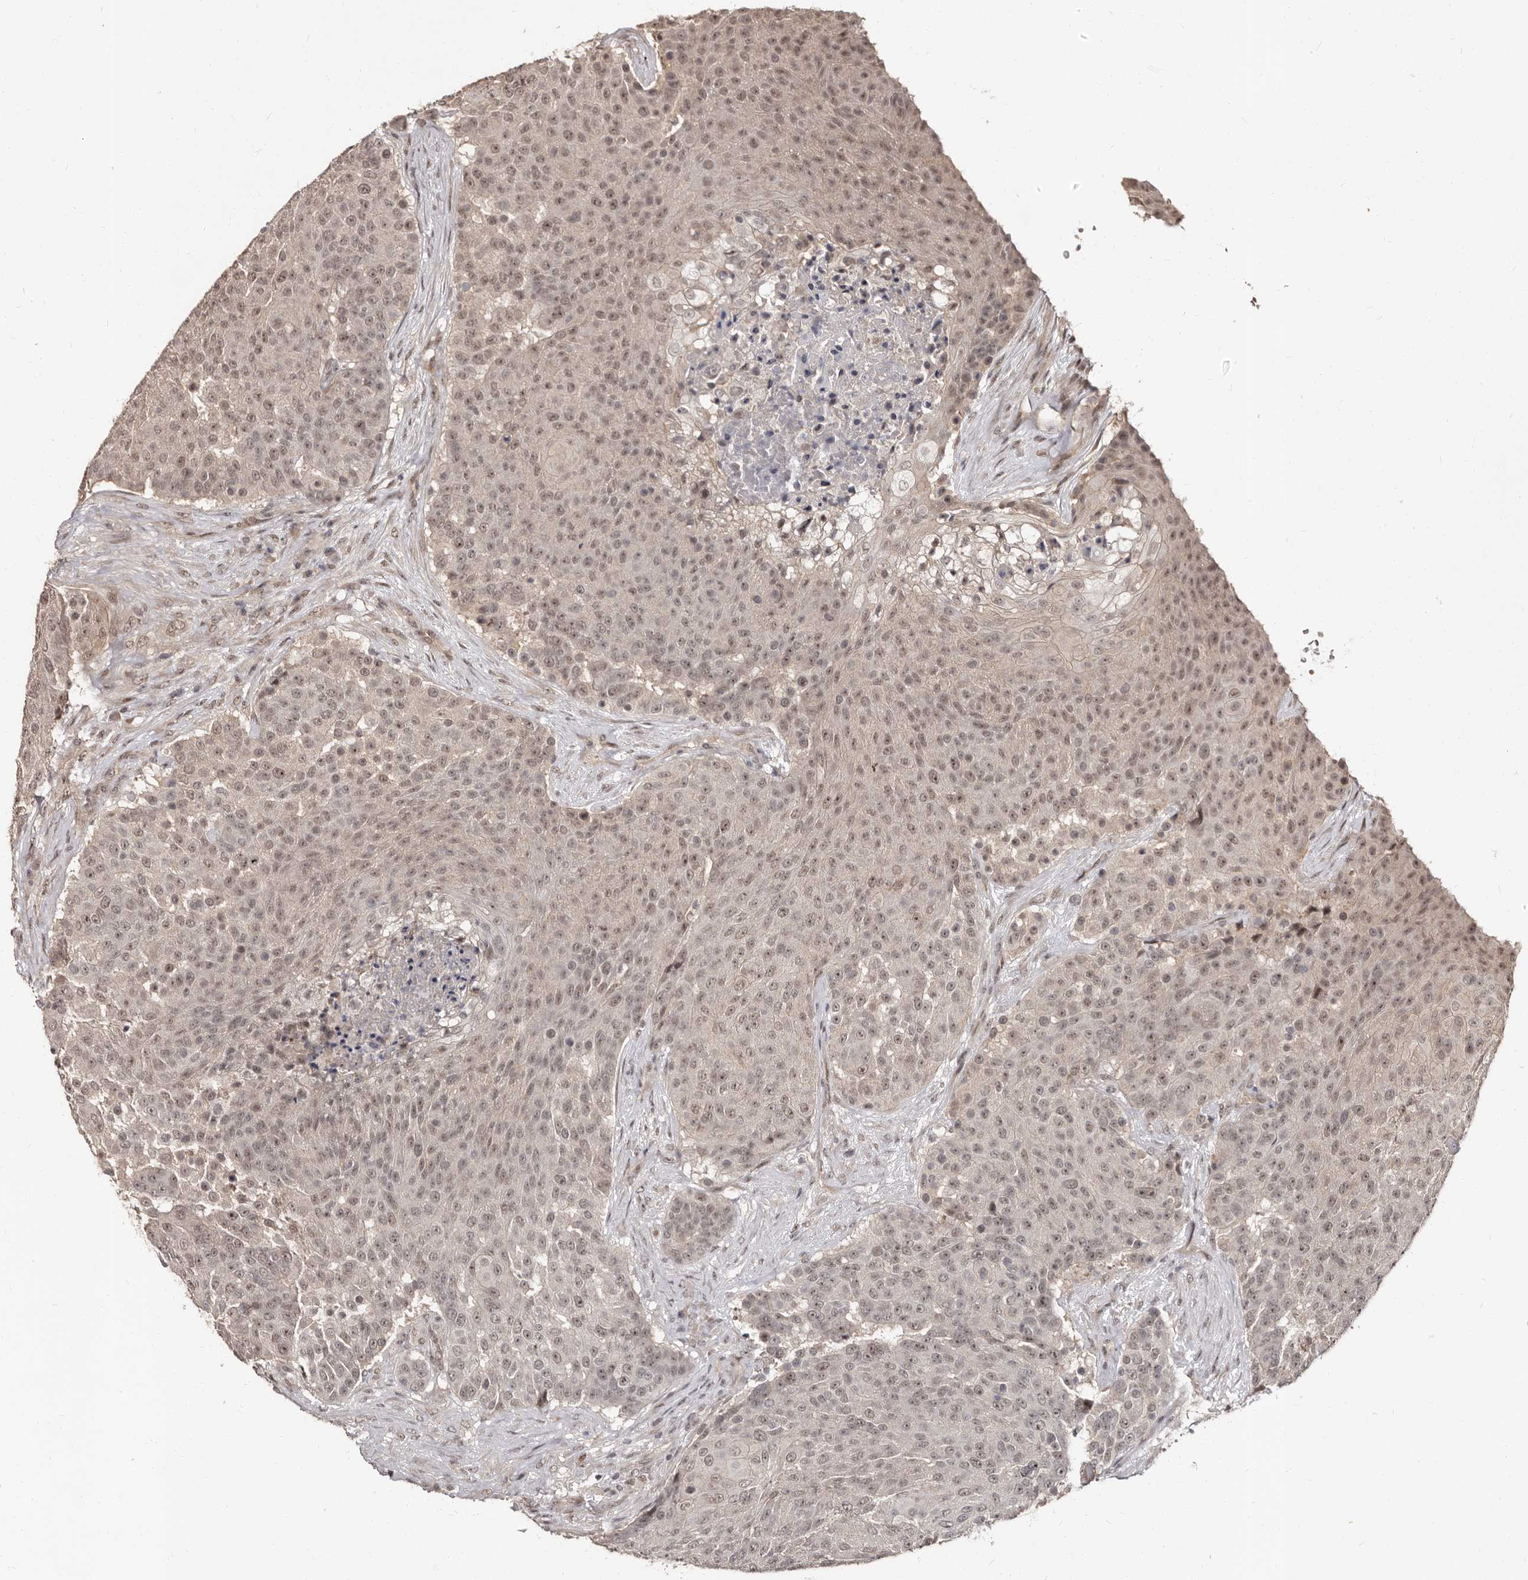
{"staining": {"intensity": "weak", "quantity": ">75%", "location": "nuclear"}, "tissue": "urothelial cancer", "cell_type": "Tumor cells", "image_type": "cancer", "snomed": [{"axis": "morphology", "description": "Urothelial carcinoma, High grade"}, {"axis": "topography", "description": "Urinary bladder"}], "caption": "Immunohistochemistry histopathology image of neoplastic tissue: human urothelial cancer stained using IHC demonstrates low levels of weak protein expression localized specifically in the nuclear of tumor cells, appearing as a nuclear brown color.", "gene": "TBC1D22B", "patient": {"sex": "female", "age": 63}}